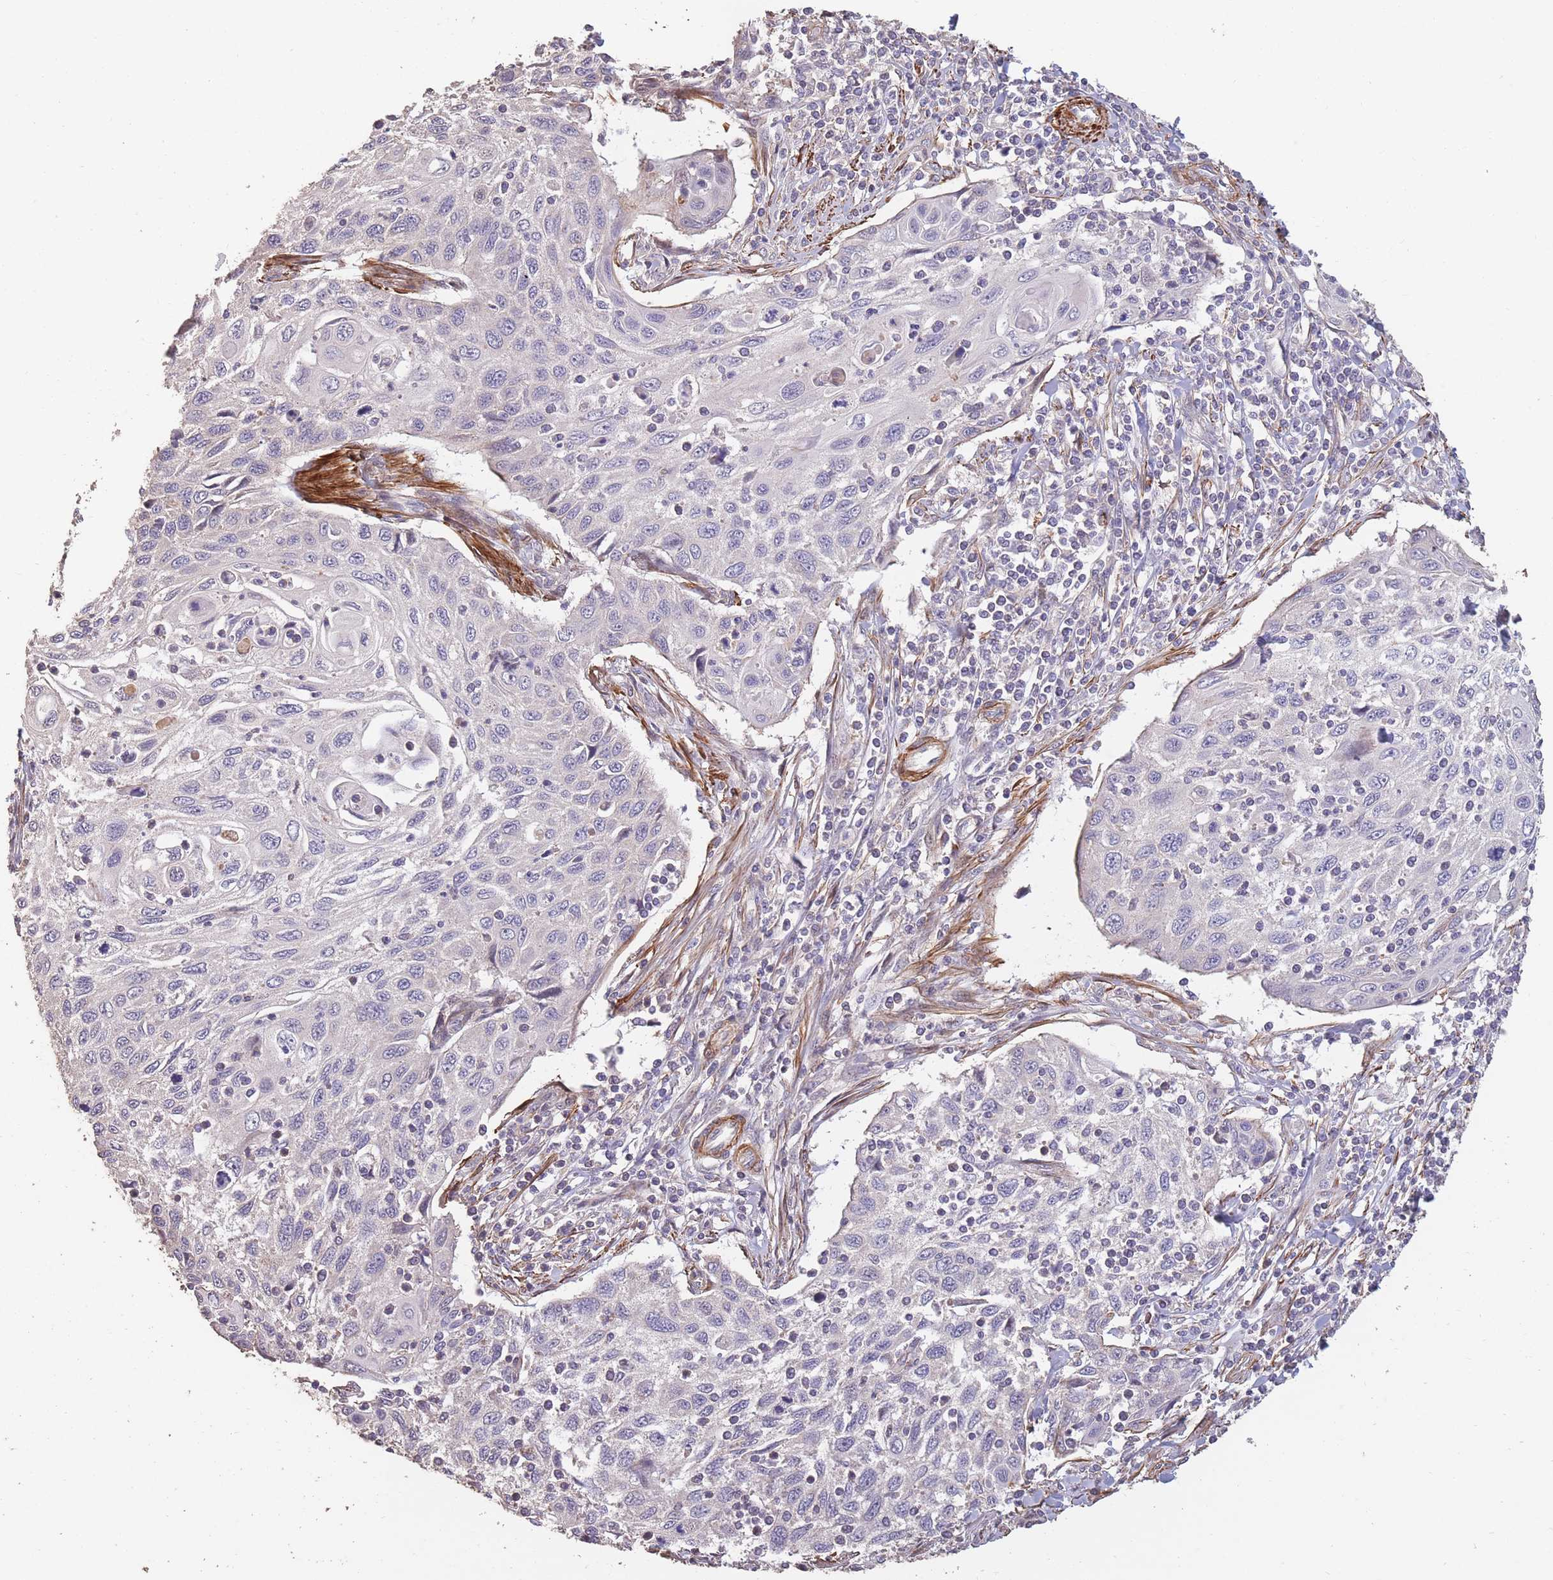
{"staining": {"intensity": "negative", "quantity": "none", "location": "none"}, "tissue": "cervical cancer", "cell_type": "Tumor cells", "image_type": "cancer", "snomed": [{"axis": "morphology", "description": "Squamous cell carcinoma, NOS"}, {"axis": "topography", "description": "Cervix"}], "caption": "Tumor cells show no significant positivity in squamous cell carcinoma (cervical).", "gene": "NLRC4", "patient": {"sex": "female", "age": 70}}